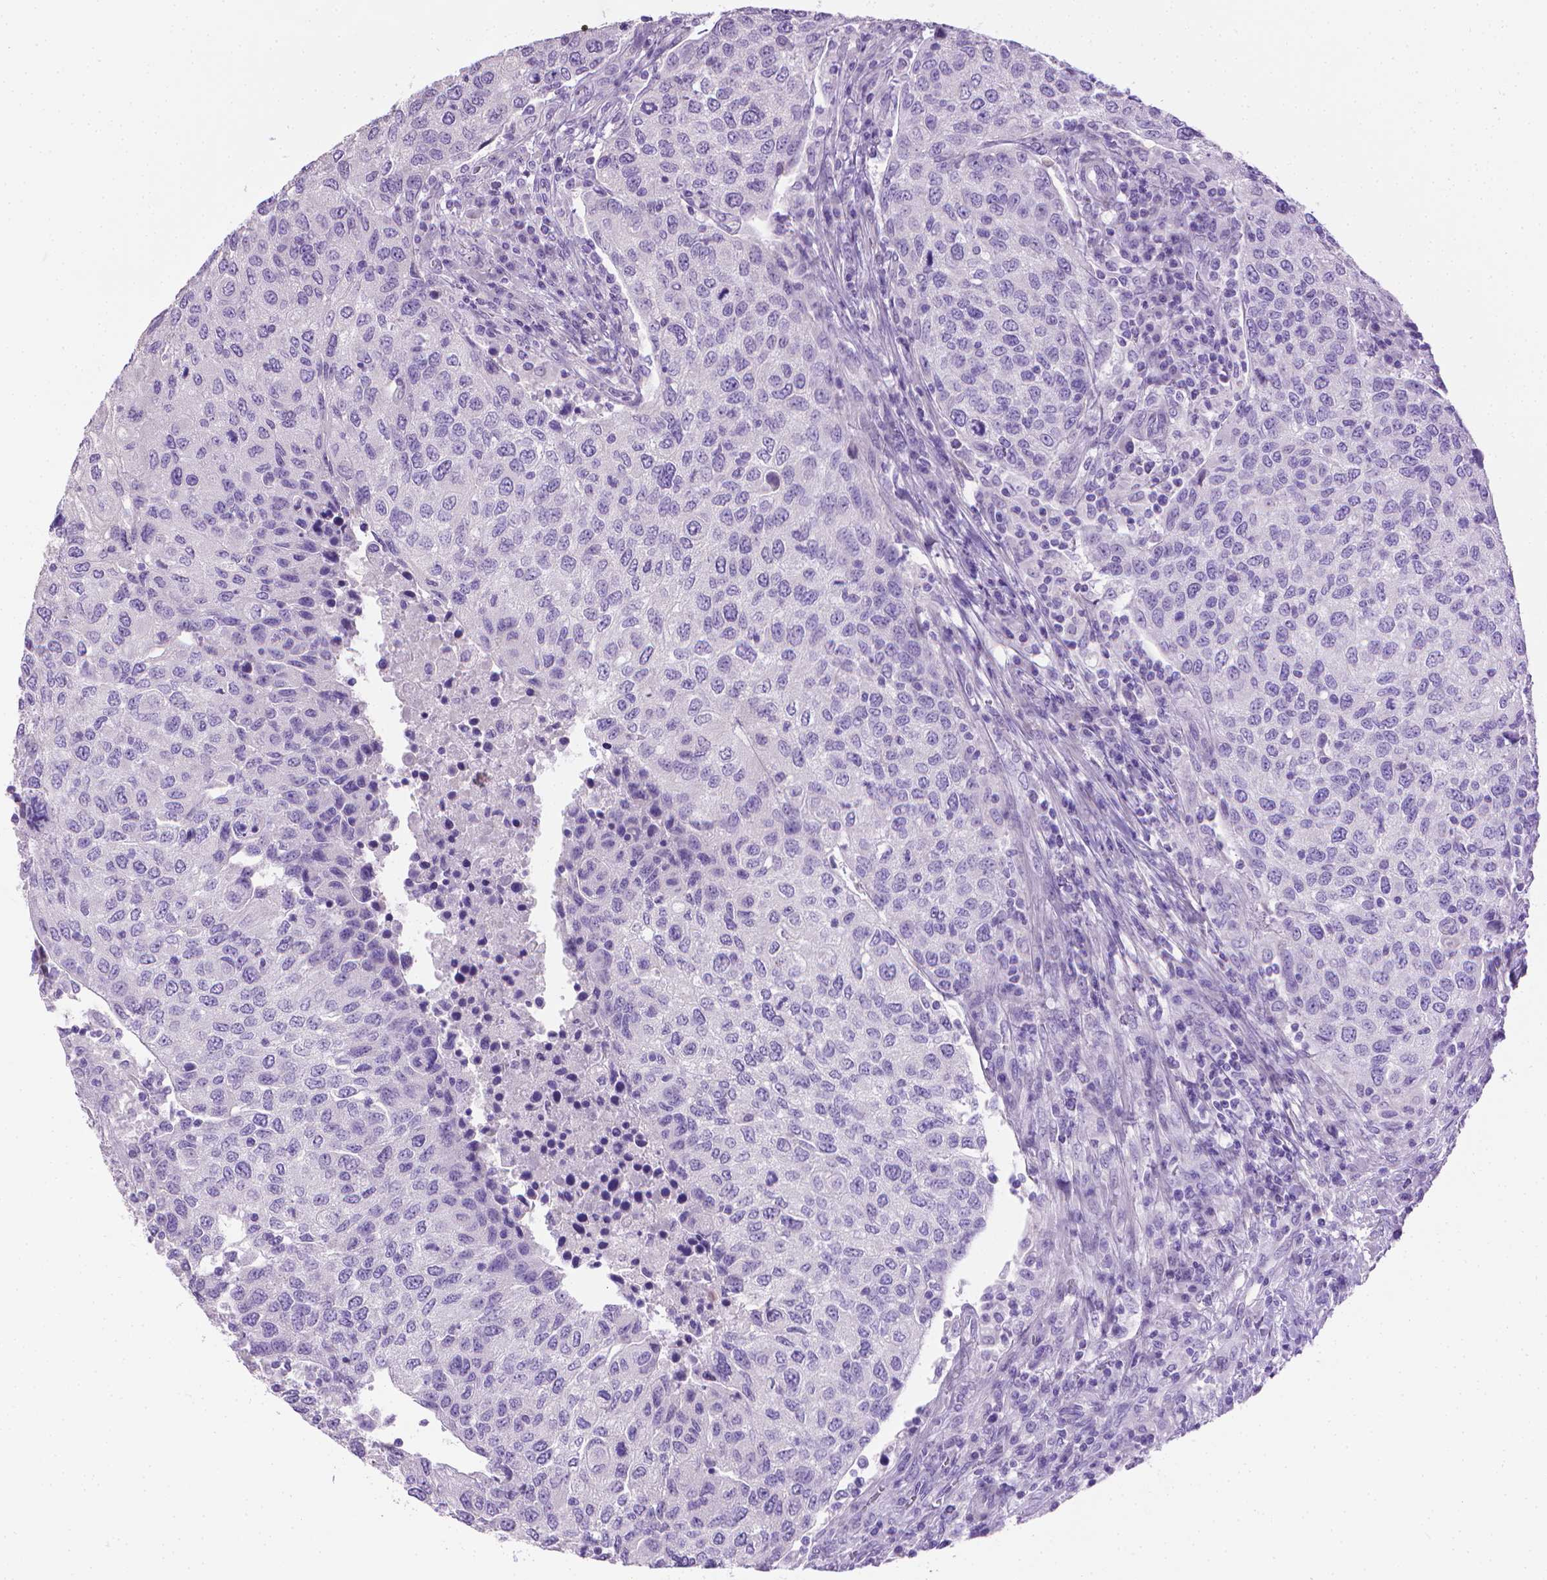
{"staining": {"intensity": "negative", "quantity": "none", "location": "none"}, "tissue": "urothelial cancer", "cell_type": "Tumor cells", "image_type": "cancer", "snomed": [{"axis": "morphology", "description": "Urothelial carcinoma, High grade"}, {"axis": "topography", "description": "Urinary bladder"}], "caption": "The micrograph reveals no significant staining in tumor cells of urothelial cancer.", "gene": "PNMA2", "patient": {"sex": "female", "age": 78}}